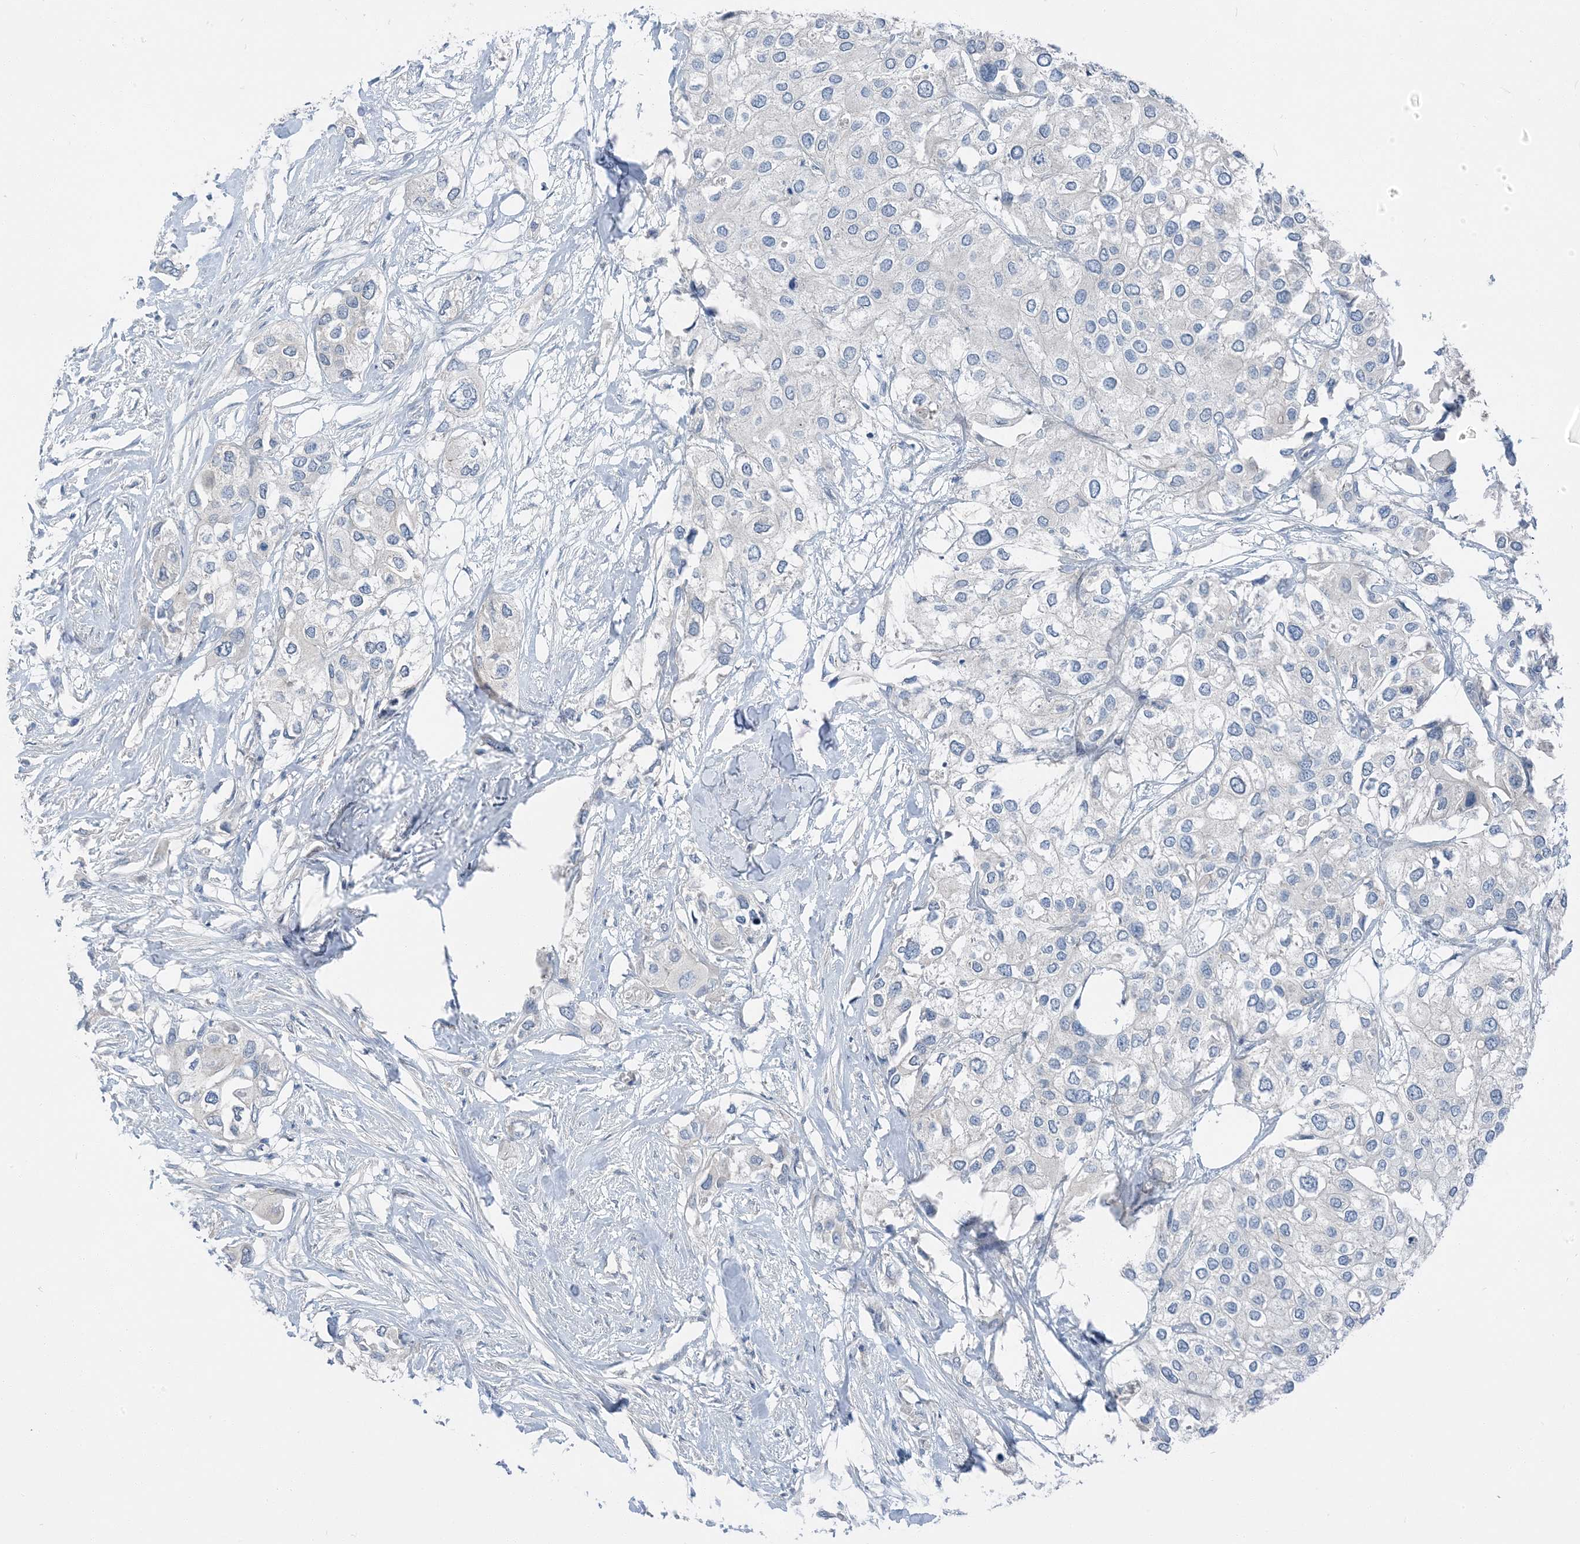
{"staining": {"intensity": "negative", "quantity": "none", "location": "none"}, "tissue": "urothelial cancer", "cell_type": "Tumor cells", "image_type": "cancer", "snomed": [{"axis": "morphology", "description": "Urothelial carcinoma, High grade"}, {"axis": "topography", "description": "Urinary bladder"}], "caption": "Immunohistochemistry (IHC) of urothelial cancer exhibits no staining in tumor cells.", "gene": "NCOA7", "patient": {"sex": "male", "age": 64}}